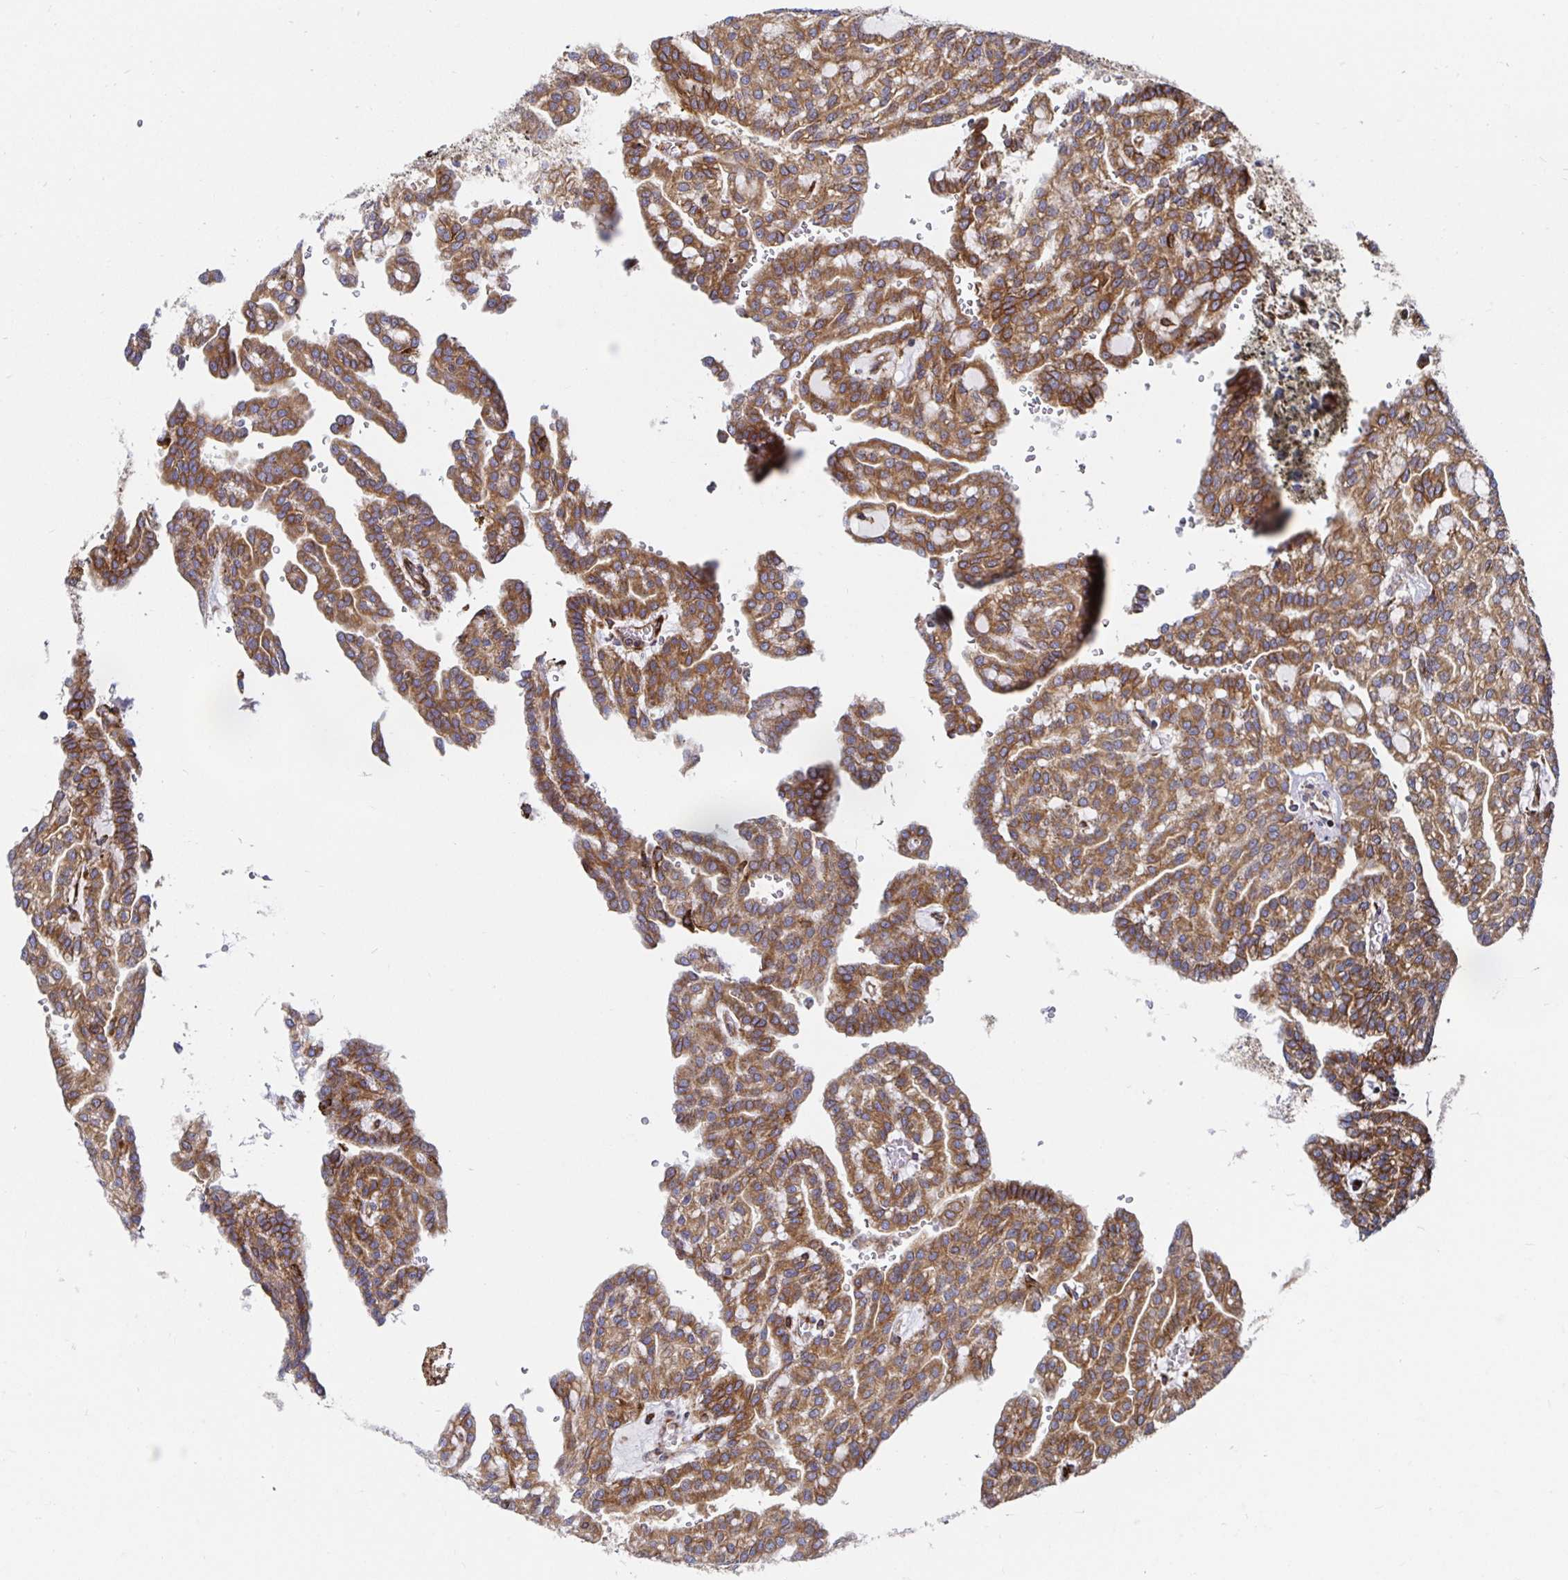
{"staining": {"intensity": "moderate", "quantity": ">75%", "location": "cytoplasmic/membranous"}, "tissue": "renal cancer", "cell_type": "Tumor cells", "image_type": "cancer", "snomed": [{"axis": "morphology", "description": "Adenocarcinoma, NOS"}, {"axis": "topography", "description": "Kidney"}], "caption": "Immunohistochemistry of renal cancer exhibits medium levels of moderate cytoplasmic/membranous staining in about >75% of tumor cells. The staining was performed using DAB, with brown indicating positive protein expression. Nuclei are stained blue with hematoxylin.", "gene": "SMYD3", "patient": {"sex": "male", "age": 63}}